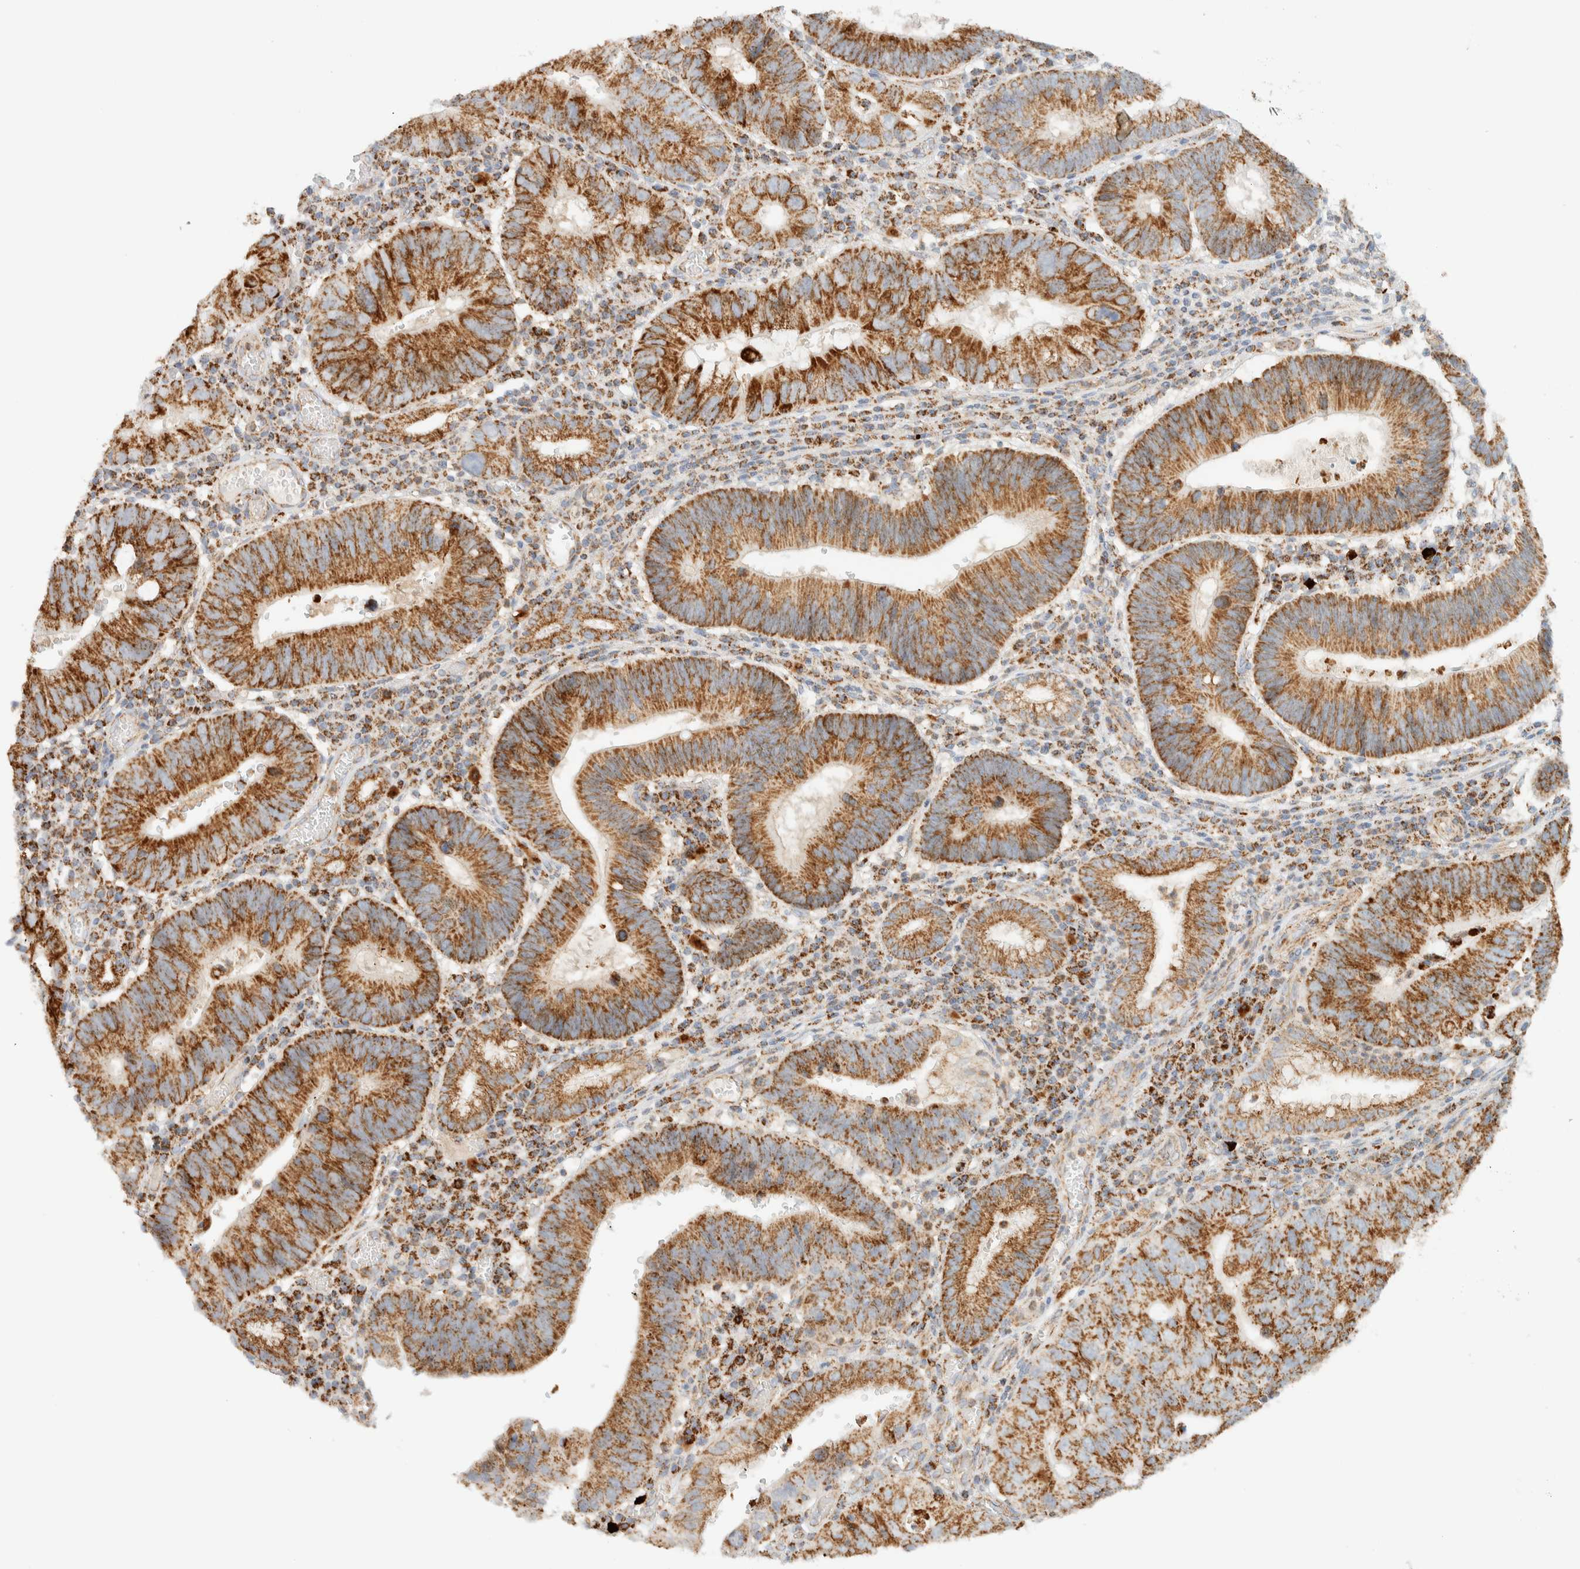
{"staining": {"intensity": "moderate", "quantity": ">75%", "location": "cytoplasmic/membranous"}, "tissue": "stomach cancer", "cell_type": "Tumor cells", "image_type": "cancer", "snomed": [{"axis": "morphology", "description": "Adenocarcinoma, NOS"}, {"axis": "topography", "description": "Stomach"}], "caption": "High-magnification brightfield microscopy of stomach cancer (adenocarcinoma) stained with DAB (brown) and counterstained with hematoxylin (blue). tumor cells exhibit moderate cytoplasmic/membranous staining is present in about>75% of cells.", "gene": "KIFAP3", "patient": {"sex": "male", "age": 59}}